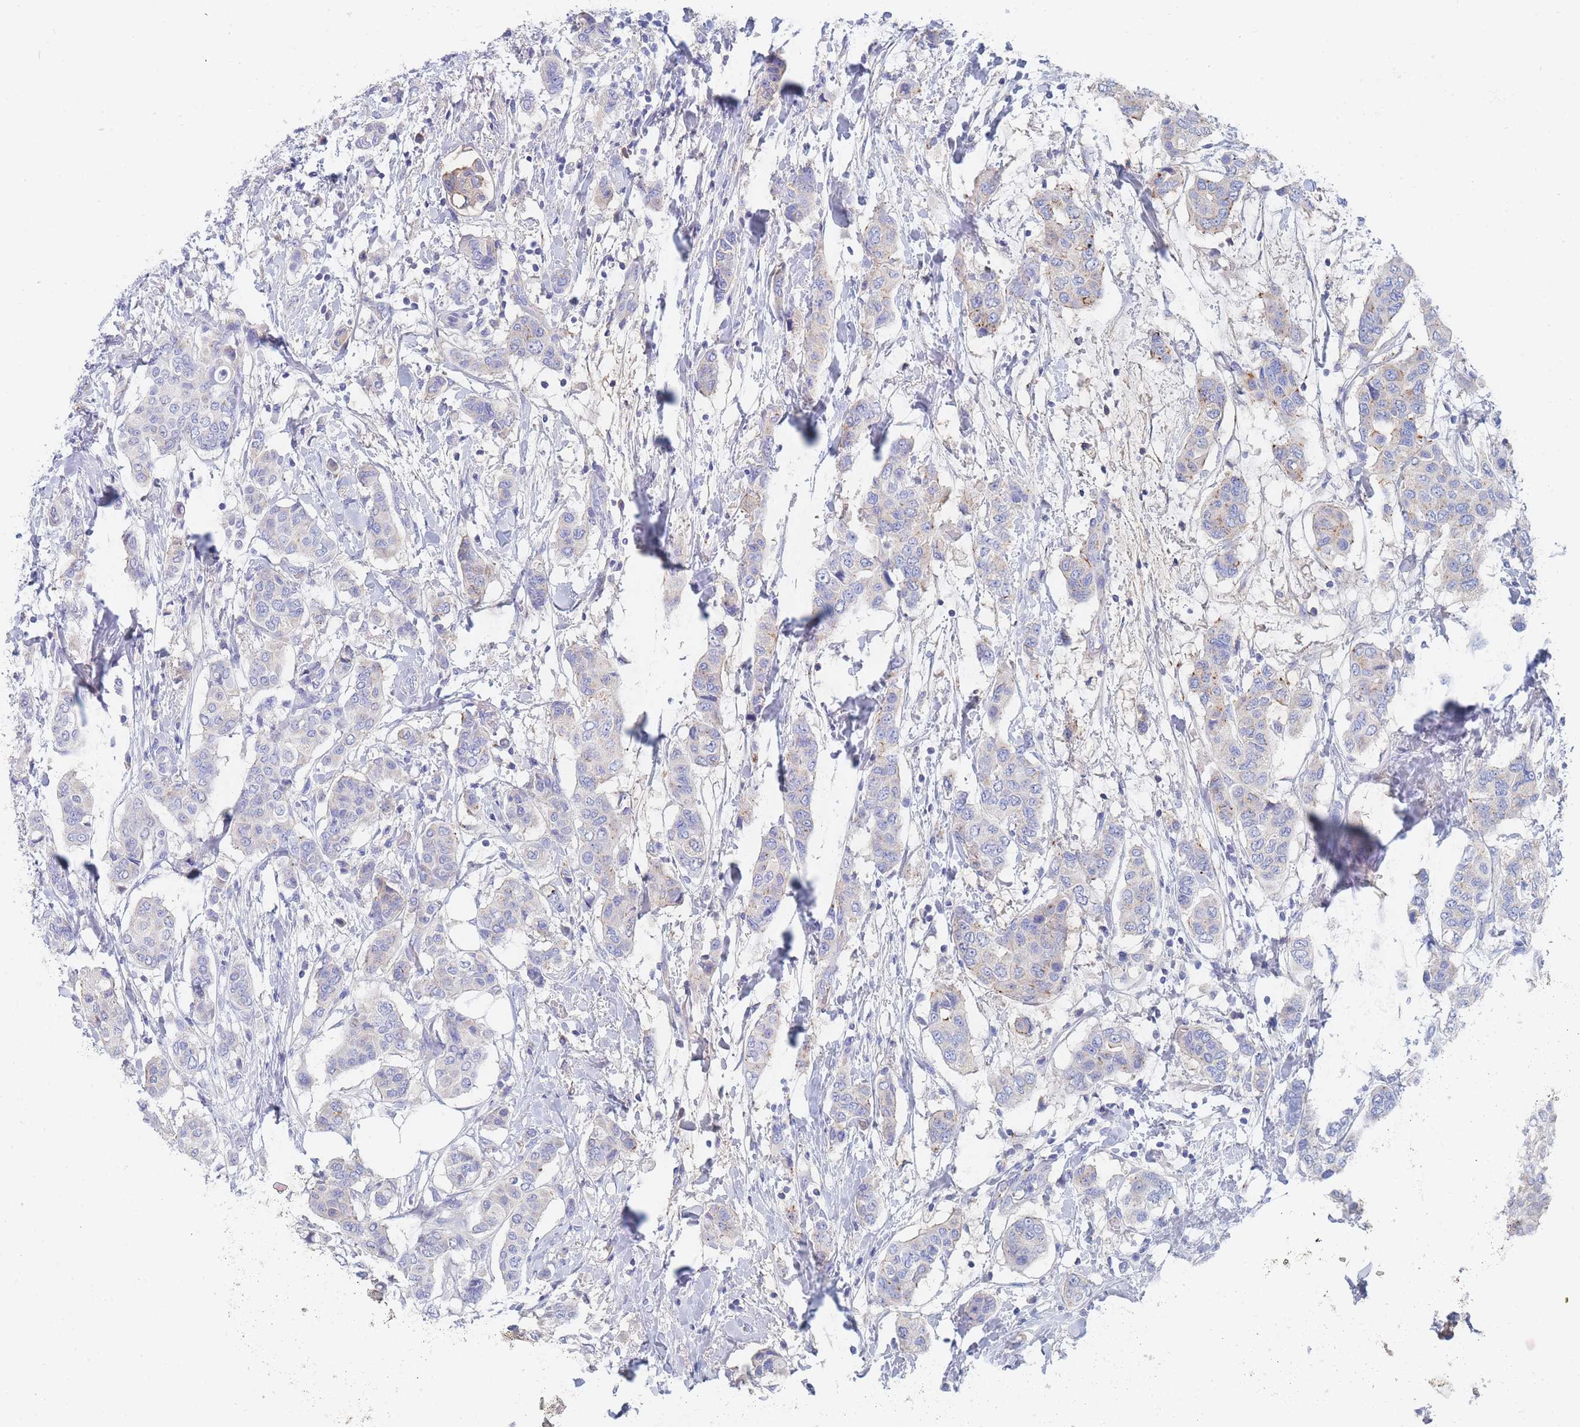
{"staining": {"intensity": "moderate", "quantity": "<25%", "location": "cytoplasmic/membranous"}, "tissue": "breast cancer", "cell_type": "Tumor cells", "image_type": "cancer", "snomed": [{"axis": "morphology", "description": "Lobular carcinoma"}, {"axis": "topography", "description": "Breast"}], "caption": "DAB immunohistochemical staining of human breast lobular carcinoma demonstrates moderate cytoplasmic/membranous protein staining in about <25% of tumor cells.", "gene": "SLC25A35", "patient": {"sex": "female", "age": 51}}